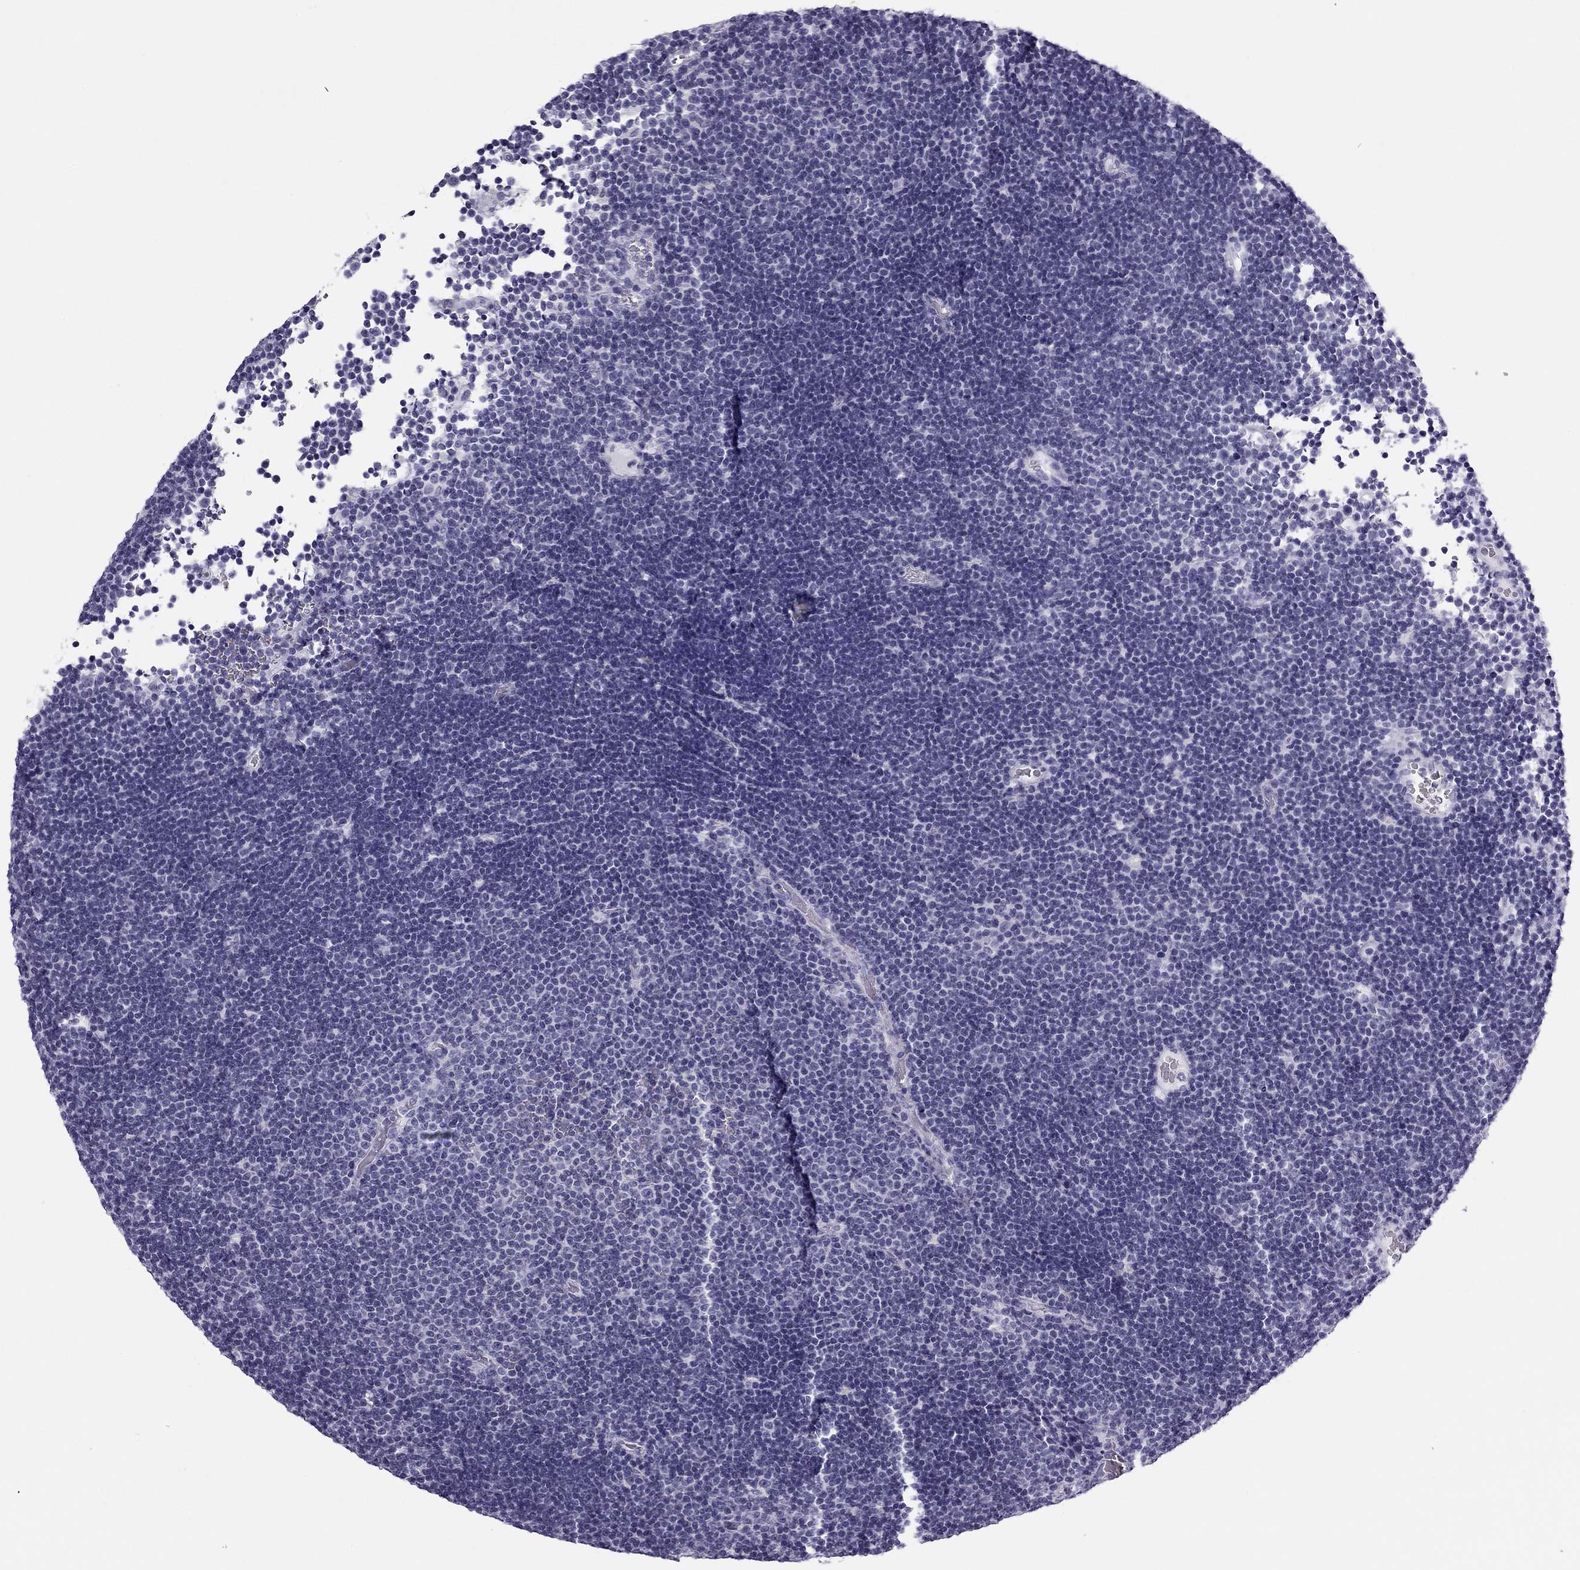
{"staining": {"intensity": "negative", "quantity": "none", "location": "none"}, "tissue": "lymphoma", "cell_type": "Tumor cells", "image_type": "cancer", "snomed": [{"axis": "morphology", "description": "Malignant lymphoma, non-Hodgkin's type, Low grade"}, {"axis": "topography", "description": "Brain"}], "caption": "Tumor cells show no significant protein positivity in malignant lymphoma, non-Hodgkin's type (low-grade).", "gene": "MC5R", "patient": {"sex": "female", "age": 66}}